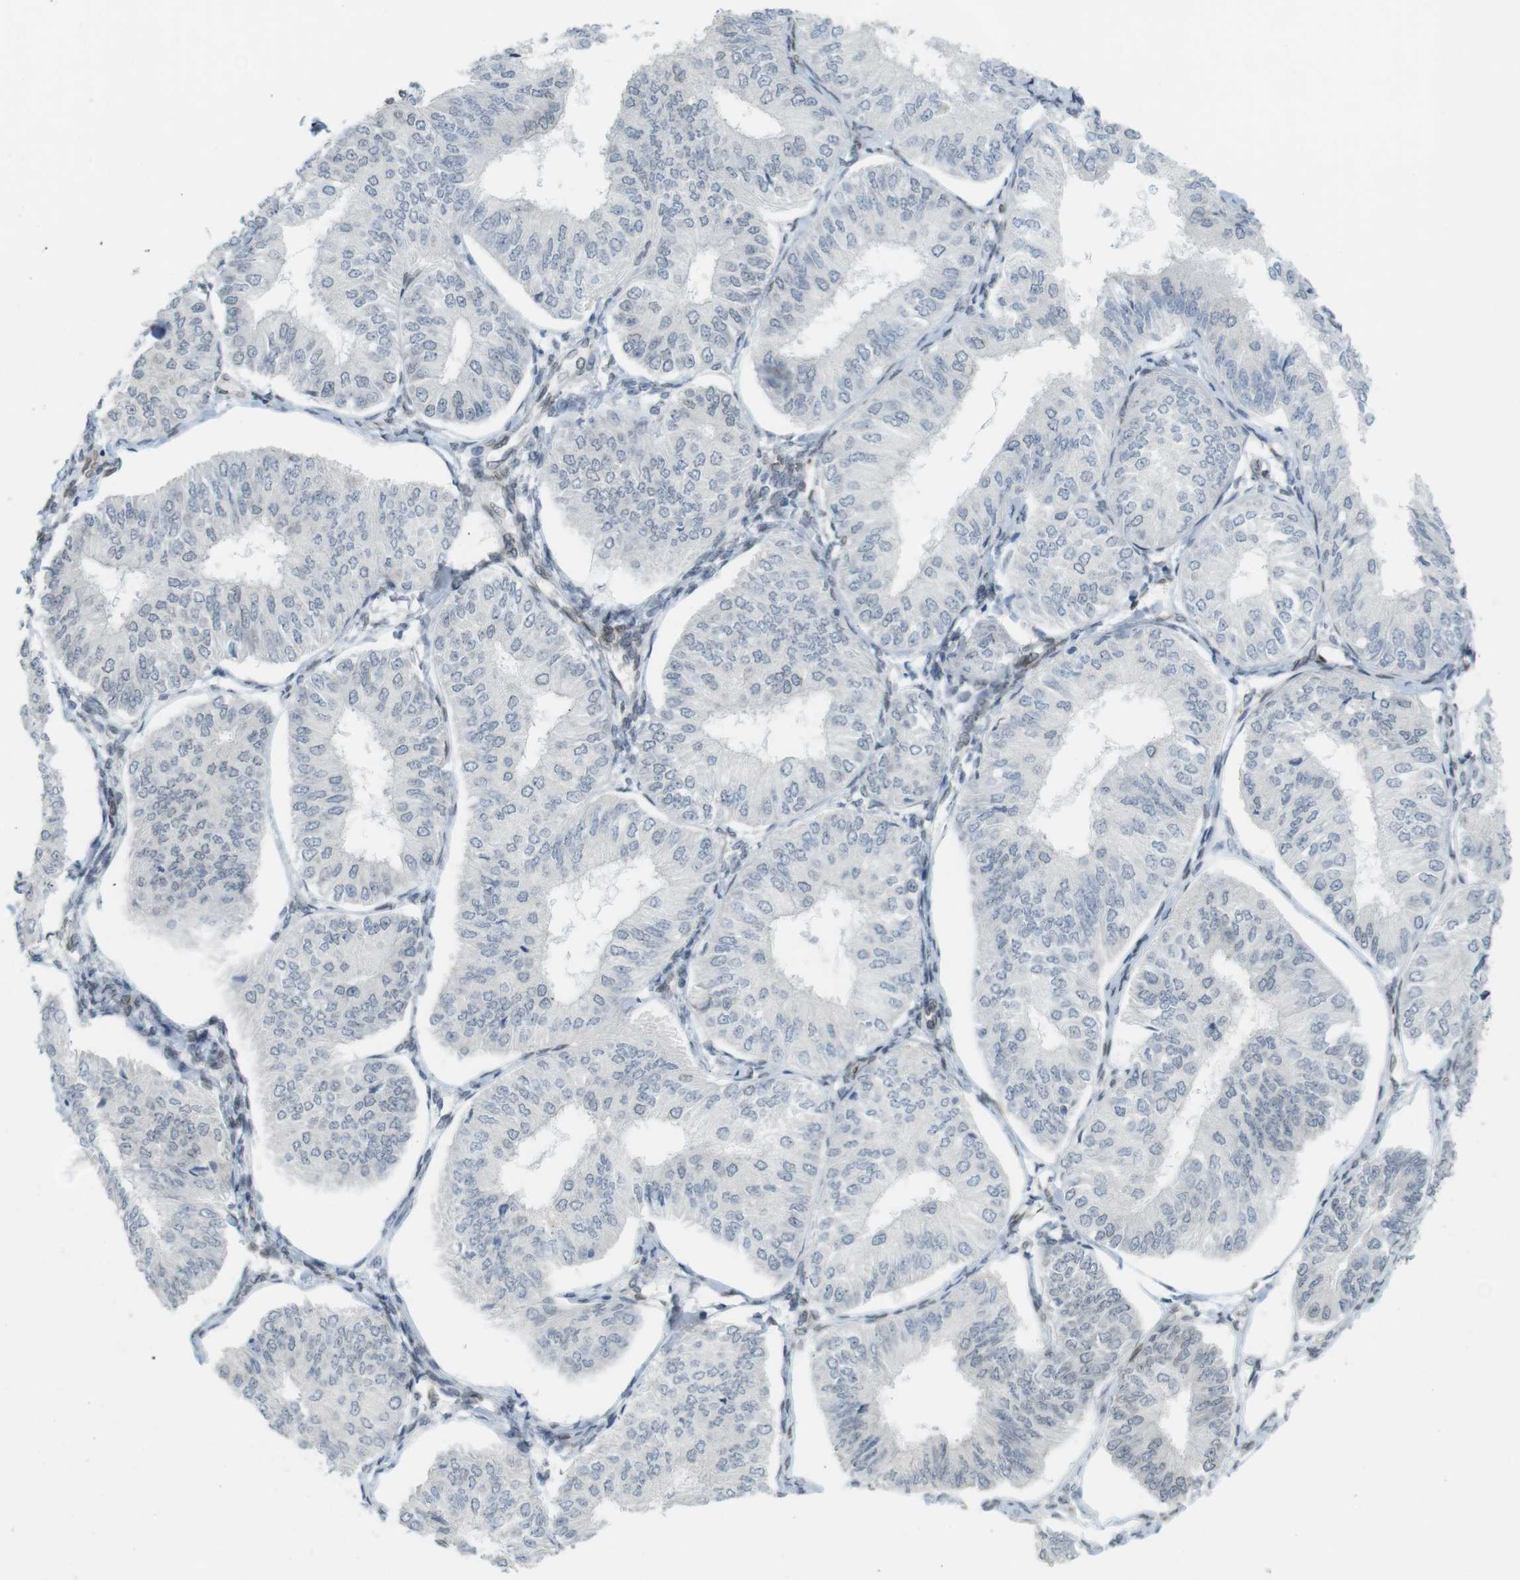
{"staining": {"intensity": "weak", "quantity": "<25%", "location": "cytoplasmic/membranous,nuclear"}, "tissue": "endometrial cancer", "cell_type": "Tumor cells", "image_type": "cancer", "snomed": [{"axis": "morphology", "description": "Adenocarcinoma, NOS"}, {"axis": "topography", "description": "Endometrium"}], "caption": "Tumor cells show no significant expression in adenocarcinoma (endometrial). (Brightfield microscopy of DAB (3,3'-diaminobenzidine) immunohistochemistry at high magnification).", "gene": "ARL6IP6", "patient": {"sex": "female", "age": 58}}